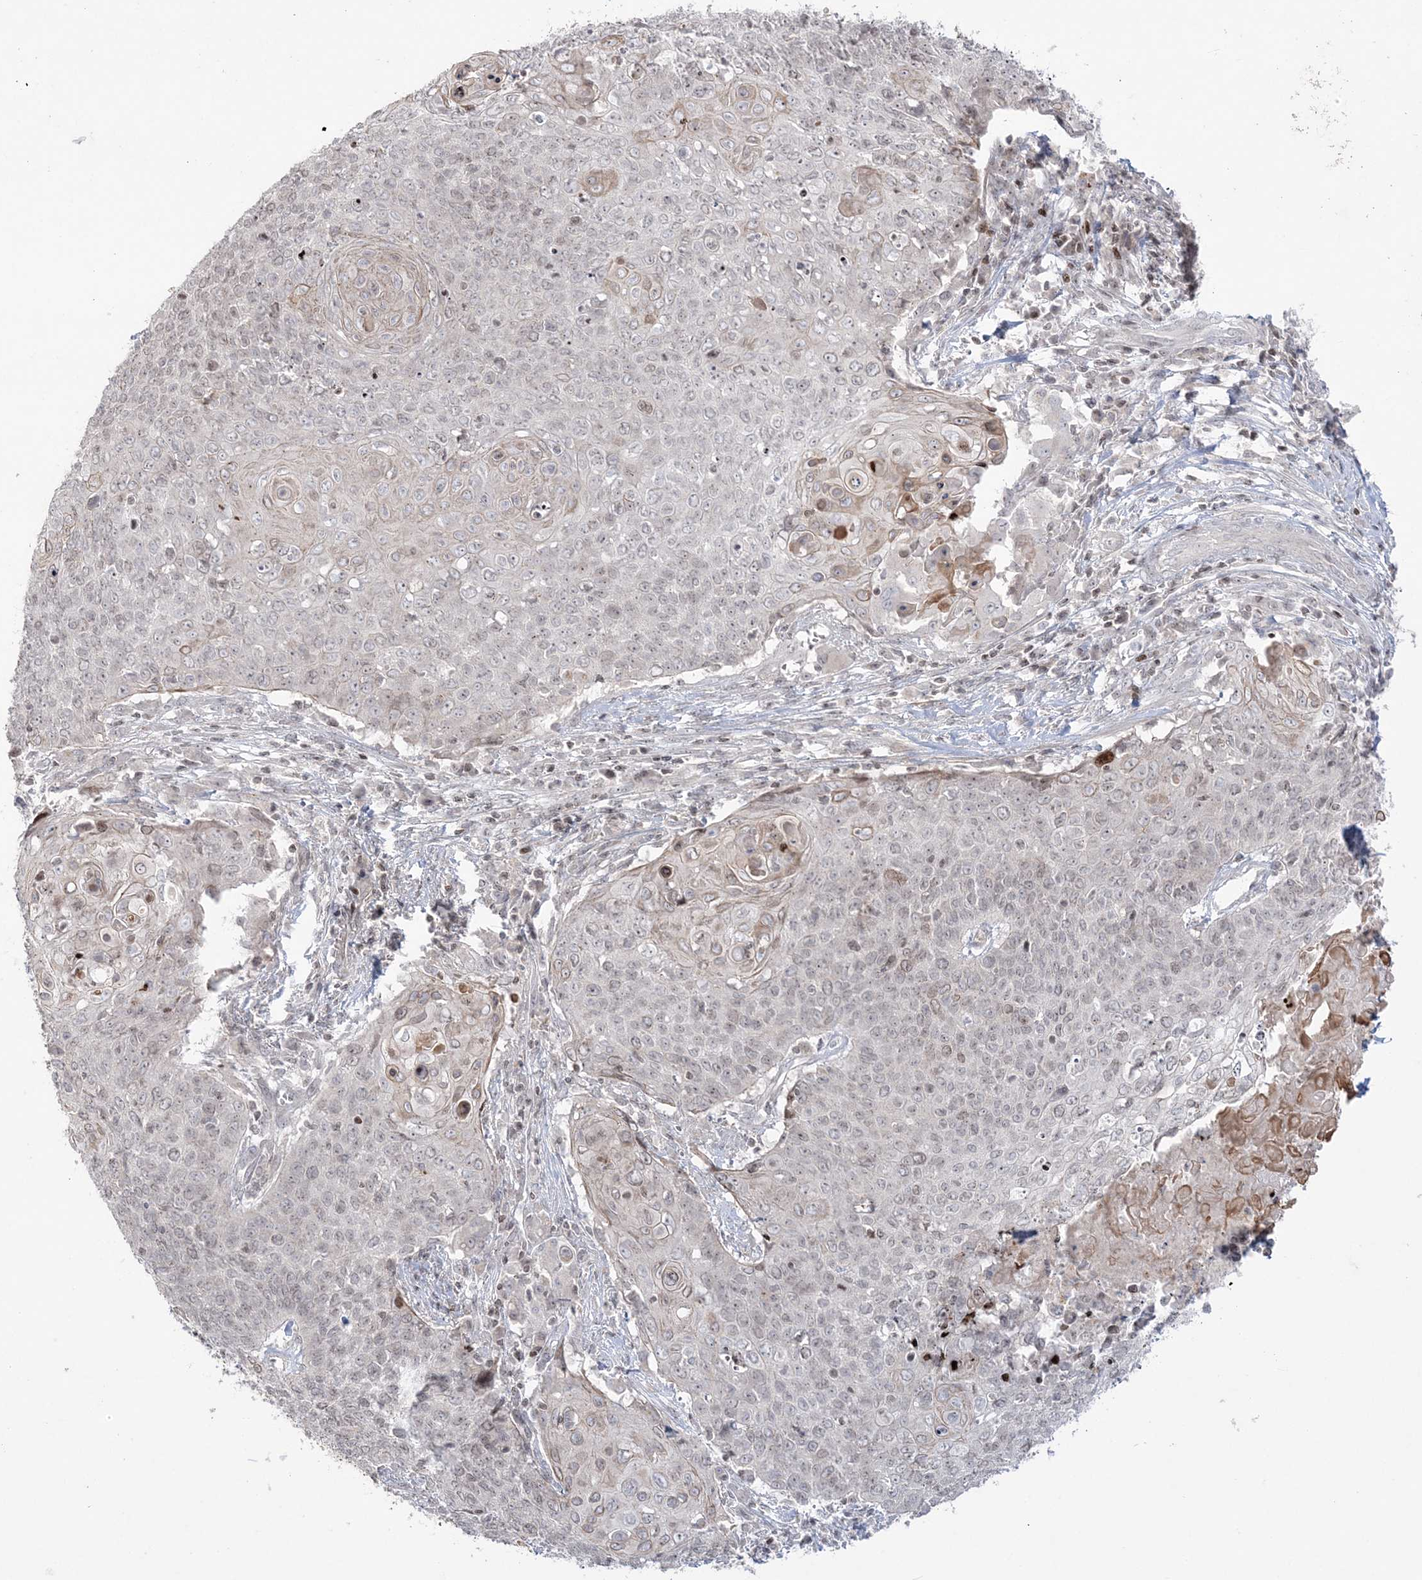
{"staining": {"intensity": "weak", "quantity": "<25%", "location": "cytoplasmic/membranous,nuclear"}, "tissue": "cervical cancer", "cell_type": "Tumor cells", "image_type": "cancer", "snomed": [{"axis": "morphology", "description": "Squamous cell carcinoma, NOS"}, {"axis": "topography", "description": "Cervix"}], "caption": "DAB immunohistochemical staining of human squamous cell carcinoma (cervical) displays no significant expression in tumor cells. (IHC, brightfield microscopy, high magnification).", "gene": "SH3BP4", "patient": {"sex": "female", "age": 39}}